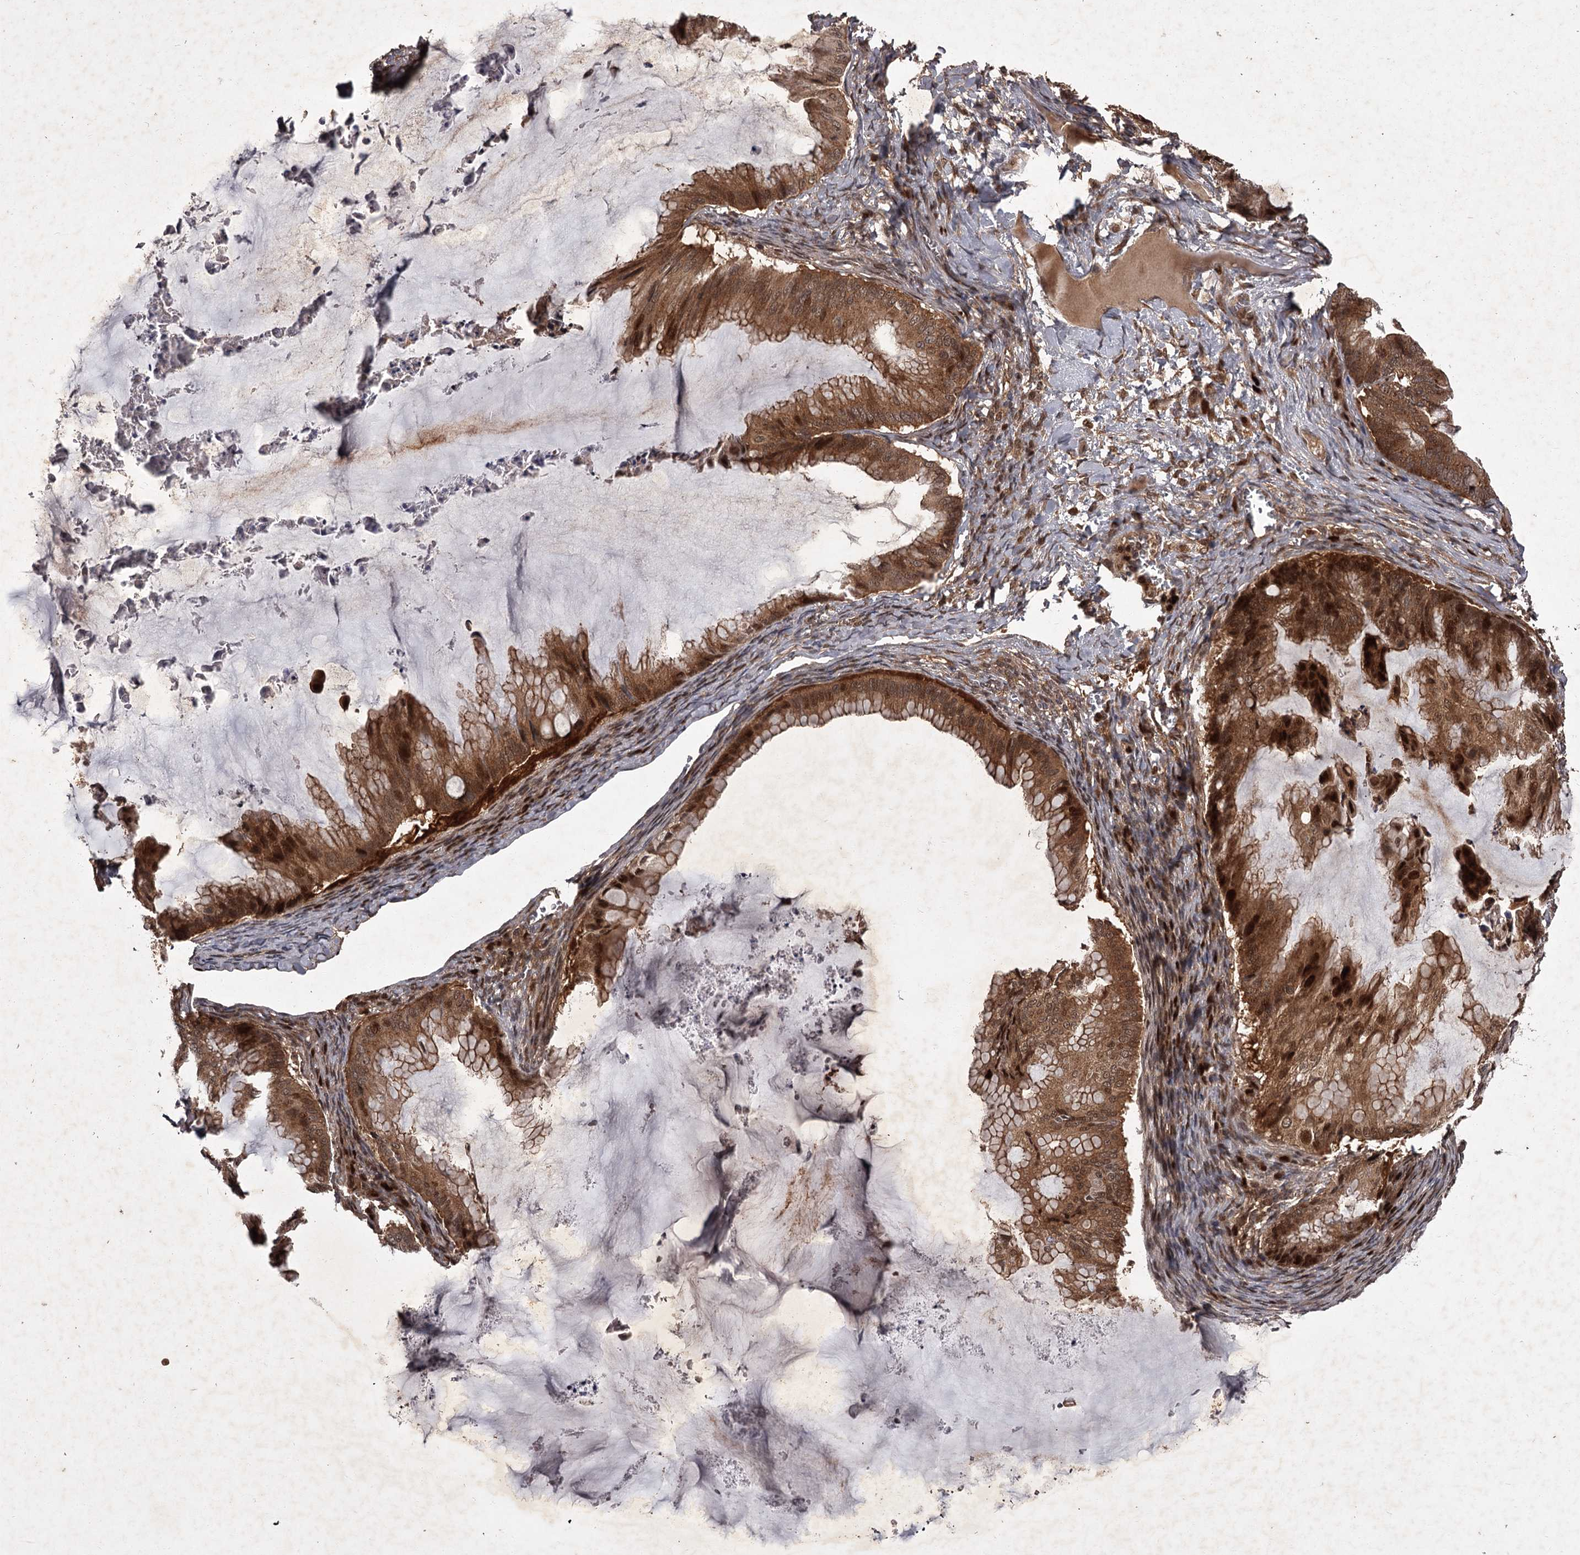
{"staining": {"intensity": "strong", "quantity": ">75%", "location": "cytoplasmic/membranous,nuclear"}, "tissue": "ovarian cancer", "cell_type": "Tumor cells", "image_type": "cancer", "snomed": [{"axis": "morphology", "description": "Cystadenocarcinoma, mucinous, NOS"}, {"axis": "topography", "description": "Ovary"}], "caption": "DAB immunohistochemical staining of ovarian cancer (mucinous cystadenocarcinoma) displays strong cytoplasmic/membranous and nuclear protein positivity in approximately >75% of tumor cells.", "gene": "TBC1D23", "patient": {"sex": "female", "age": 71}}